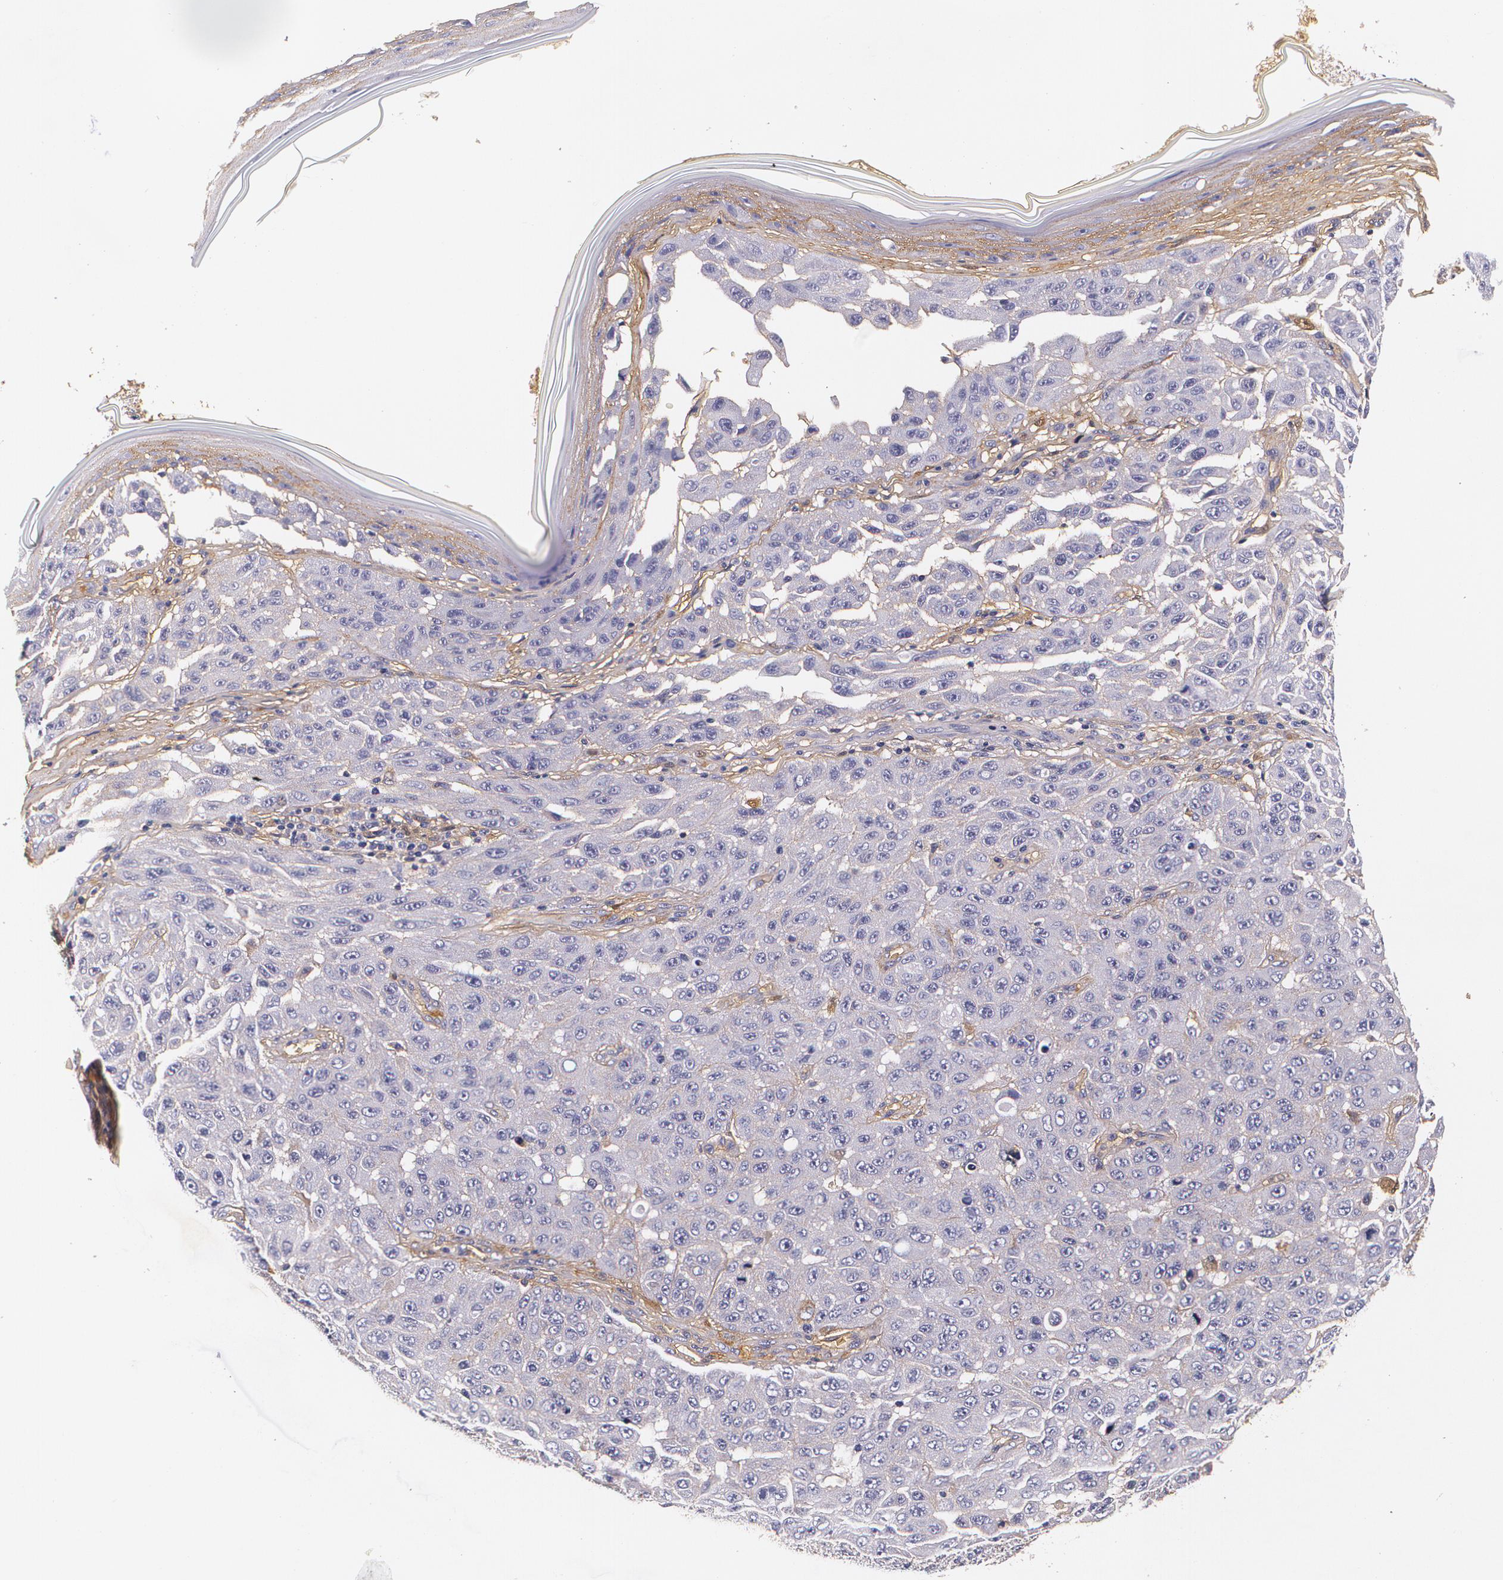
{"staining": {"intensity": "negative", "quantity": "none", "location": "none"}, "tissue": "melanoma", "cell_type": "Tumor cells", "image_type": "cancer", "snomed": [{"axis": "morphology", "description": "Malignant melanoma, NOS"}, {"axis": "topography", "description": "Skin"}], "caption": "DAB immunohistochemical staining of melanoma displays no significant expression in tumor cells. (Brightfield microscopy of DAB immunohistochemistry (IHC) at high magnification).", "gene": "TTR", "patient": {"sex": "male", "age": 30}}